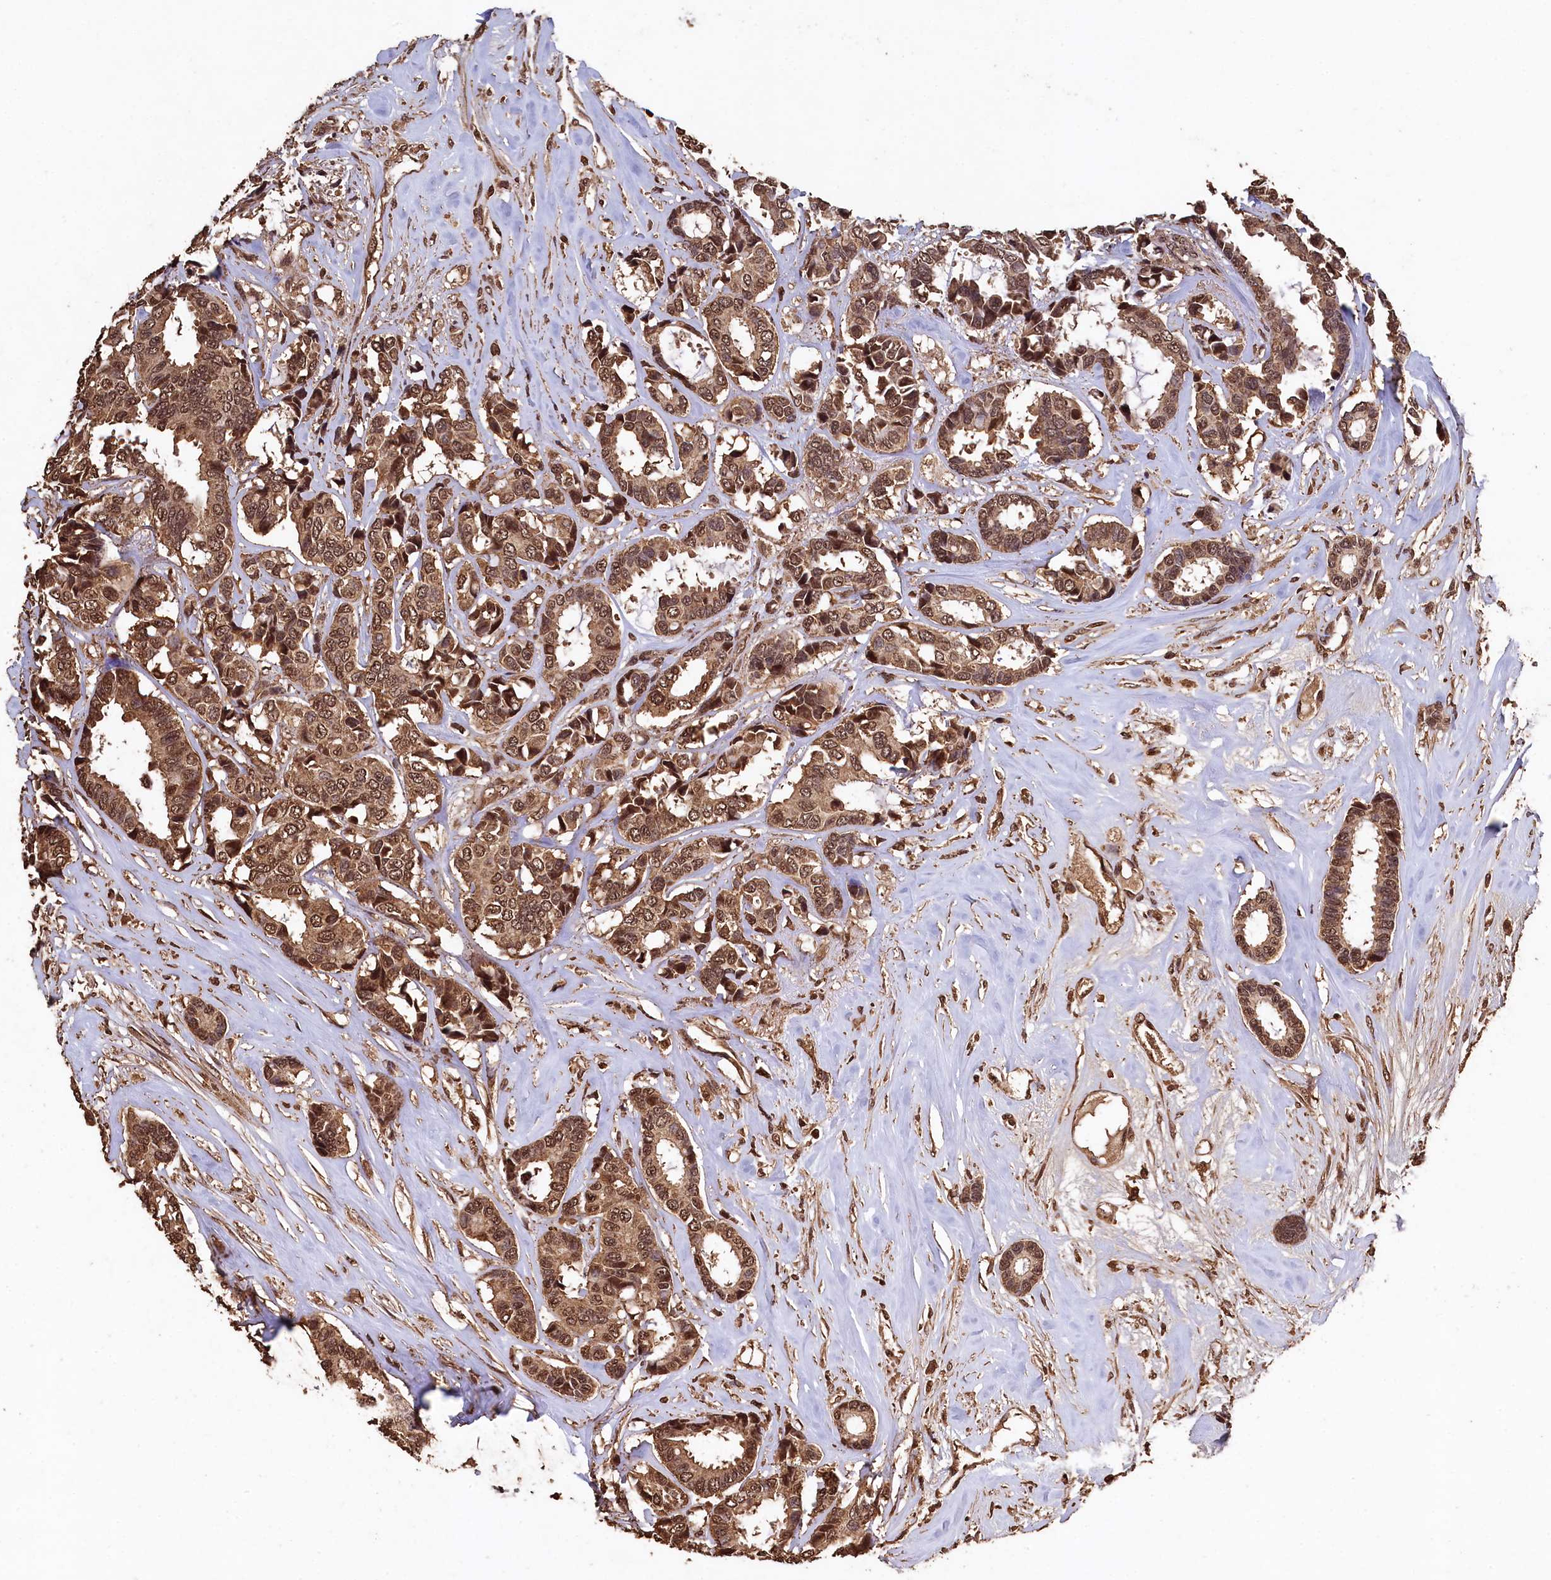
{"staining": {"intensity": "moderate", "quantity": ">75%", "location": "cytoplasmic/membranous,nuclear"}, "tissue": "breast cancer", "cell_type": "Tumor cells", "image_type": "cancer", "snomed": [{"axis": "morphology", "description": "Duct carcinoma"}, {"axis": "topography", "description": "Breast"}], "caption": "A photomicrograph of human breast cancer (infiltrating ductal carcinoma) stained for a protein shows moderate cytoplasmic/membranous and nuclear brown staining in tumor cells.", "gene": "CEP57L1", "patient": {"sex": "female", "age": 87}}